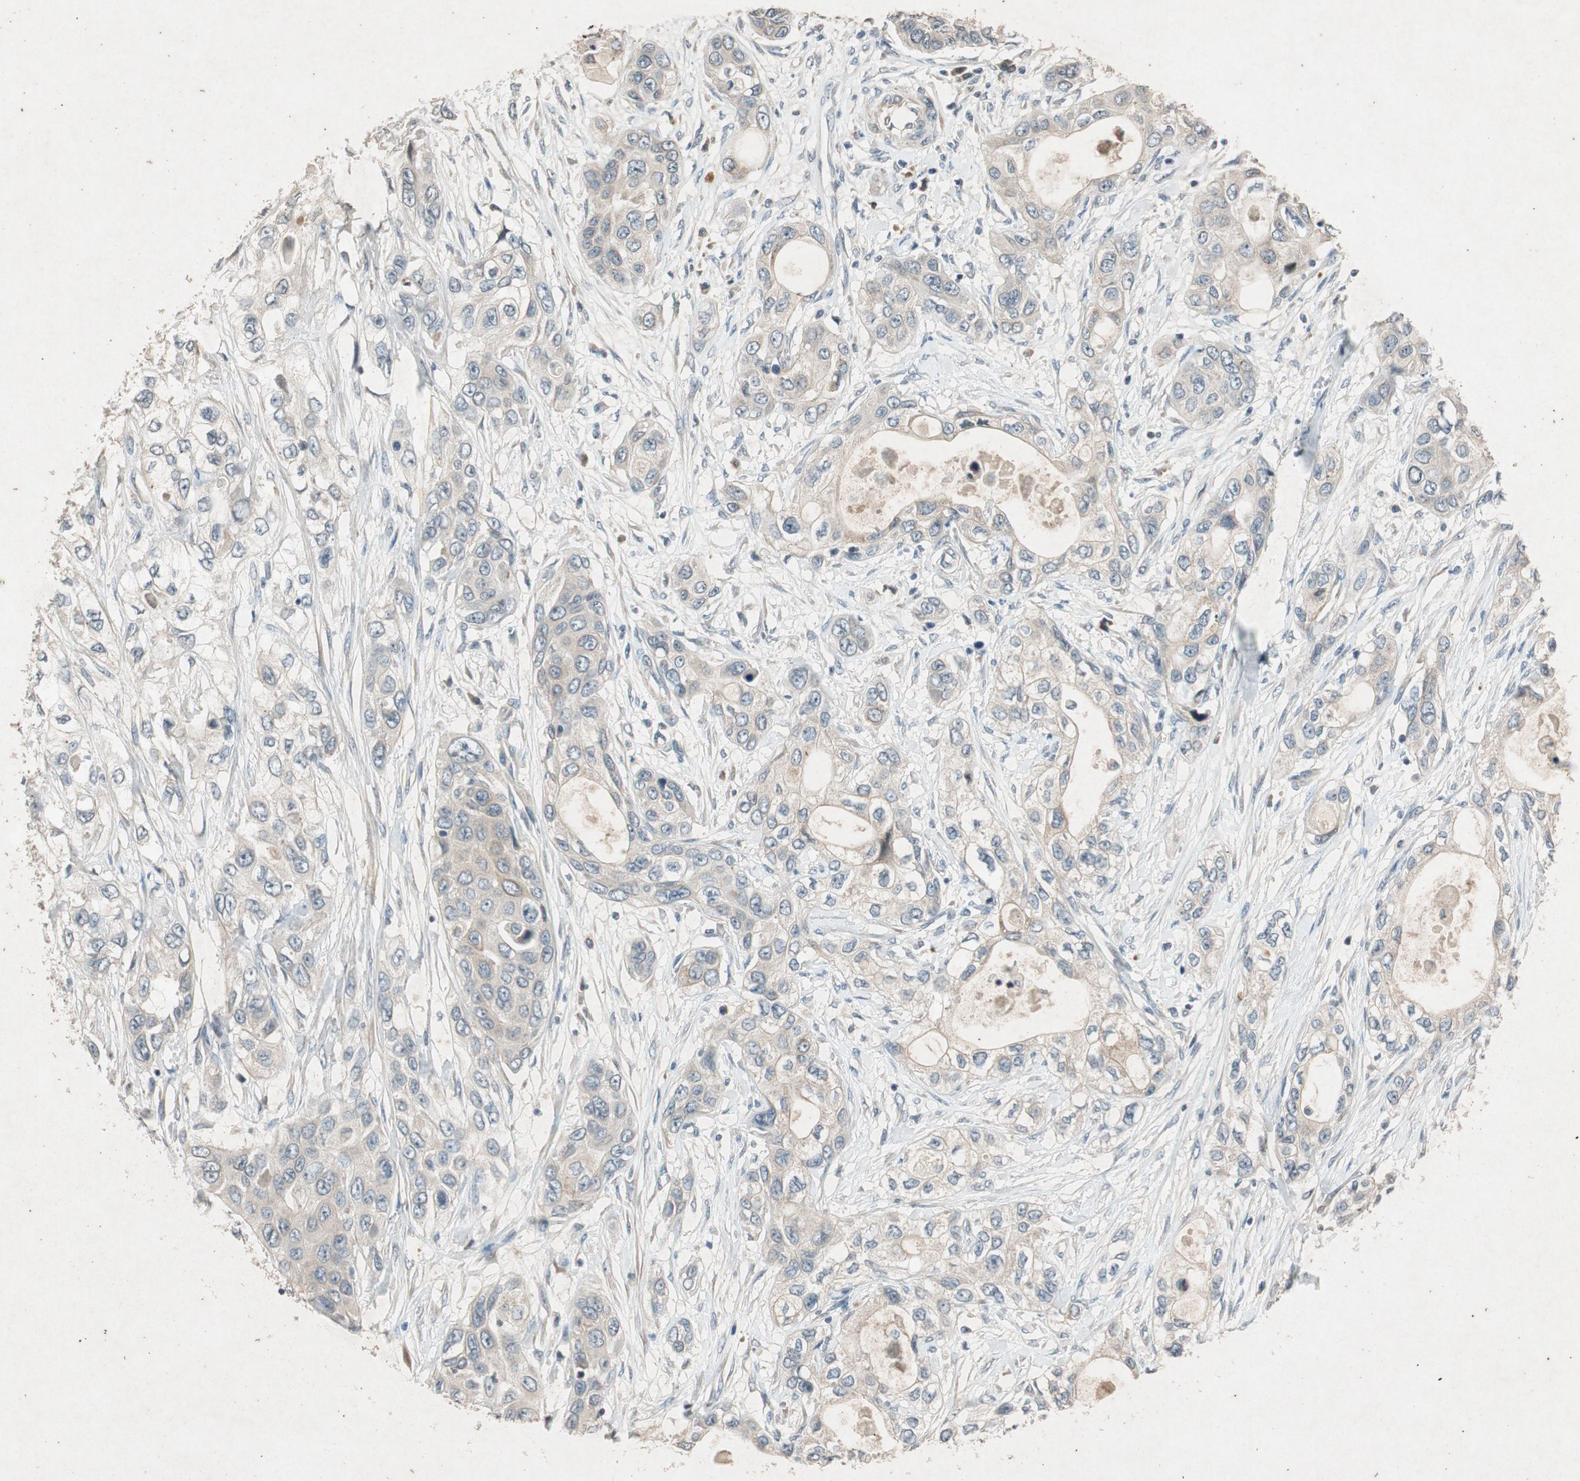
{"staining": {"intensity": "moderate", "quantity": "<25%", "location": "cytoplasmic/membranous"}, "tissue": "pancreatic cancer", "cell_type": "Tumor cells", "image_type": "cancer", "snomed": [{"axis": "morphology", "description": "Adenocarcinoma, NOS"}, {"axis": "topography", "description": "Pancreas"}], "caption": "Protein positivity by IHC demonstrates moderate cytoplasmic/membranous positivity in about <25% of tumor cells in pancreatic adenocarcinoma. The protein of interest is shown in brown color, while the nuclei are stained blue.", "gene": "ATP2C1", "patient": {"sex": "female", "age": 70}}